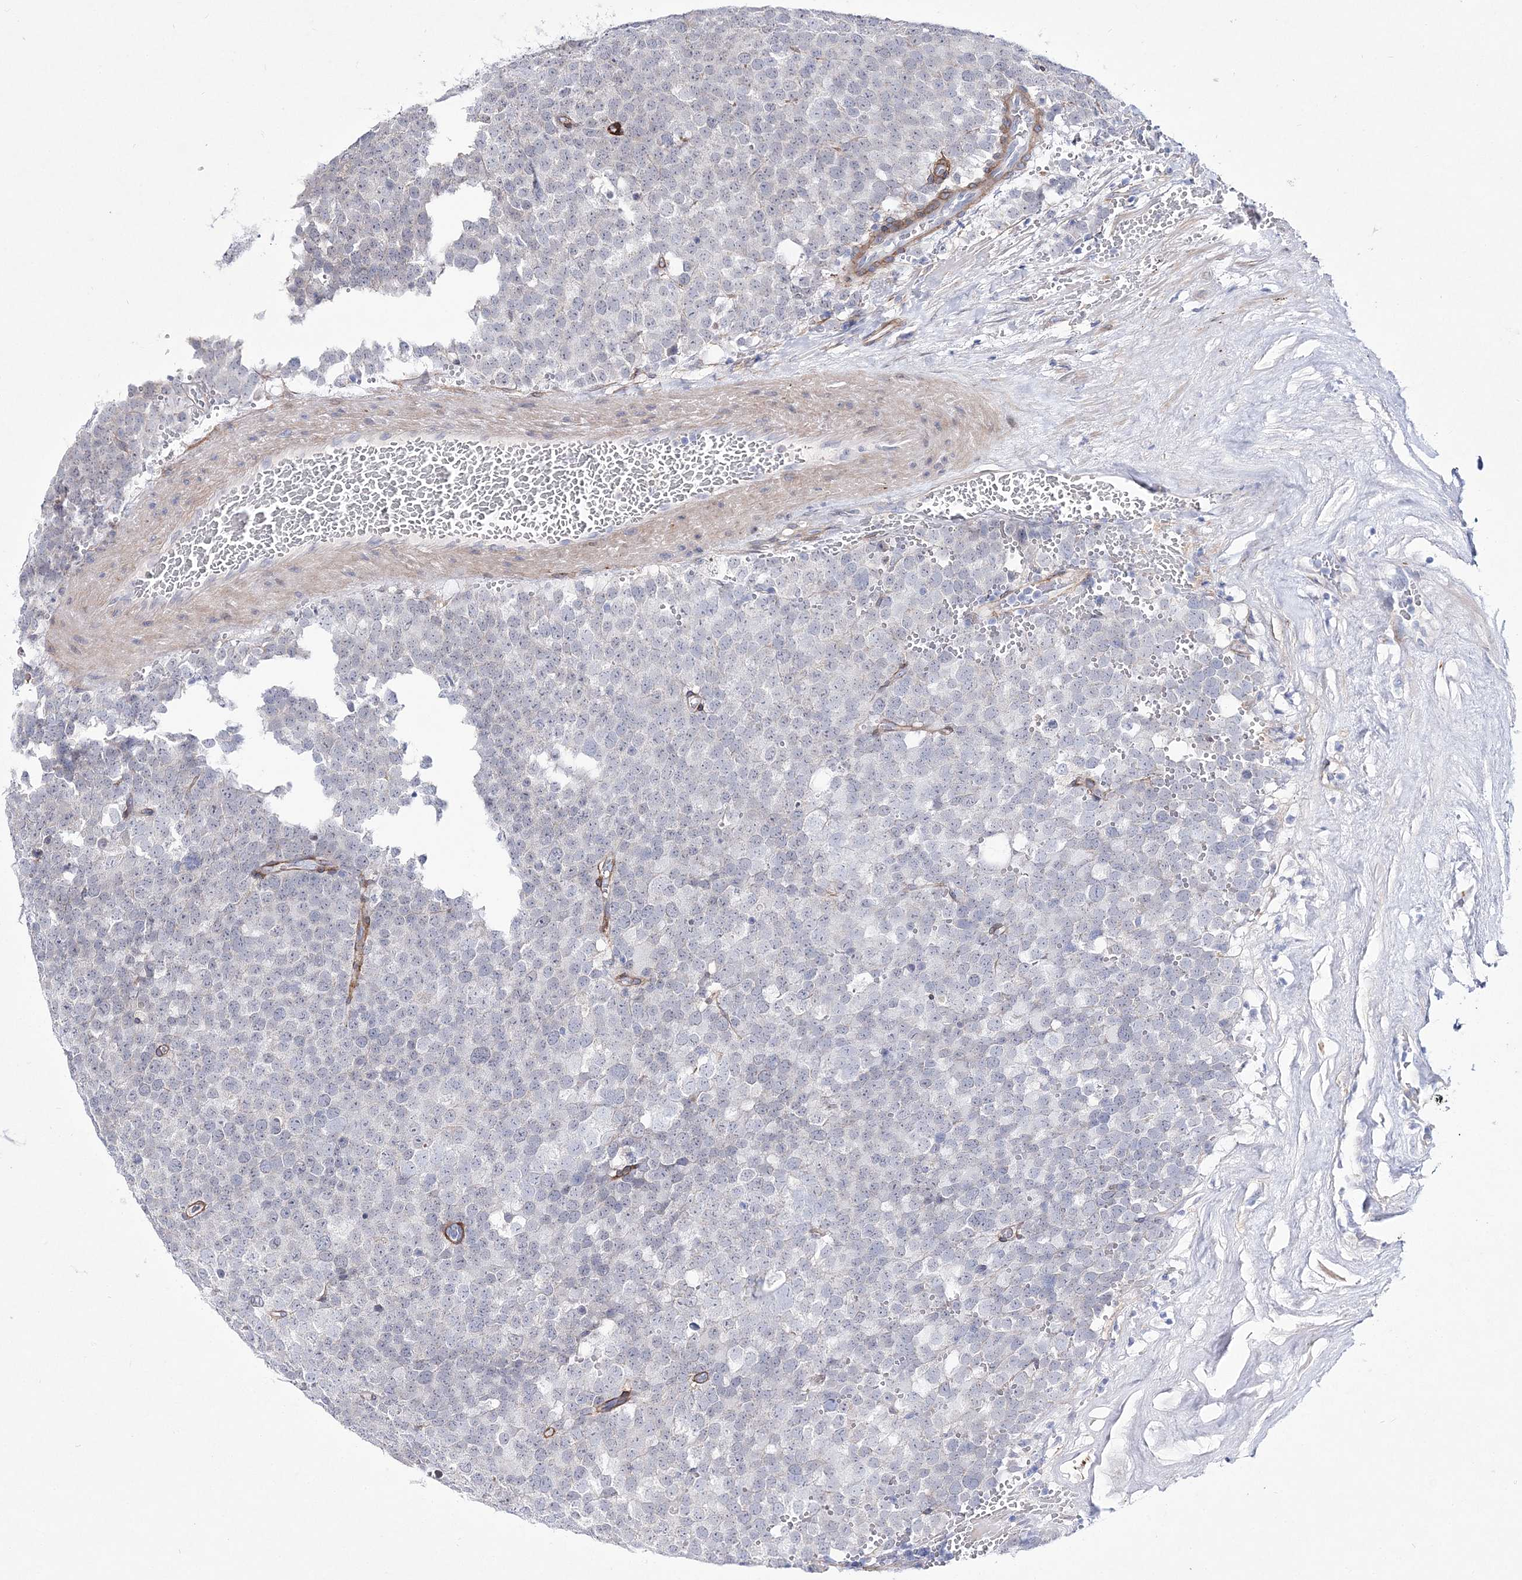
{"staining": {"intensity": "negative", "quantity": "none", "location": "none"}, "tissue": "testis cancer", "cell_type": "Tumor cells", "image_type": "cancer", "snomed": [{"axis": "morphology", "description": "Seminoma, NOS"}, {"axis": "topography", "description": "Testis"}], "caption": "This is an IHC image of testis cancer (seminoma). There is no staining in tumor cells.", "gene": "ANO1", "patient": {"sex": "male", "age": 71}}